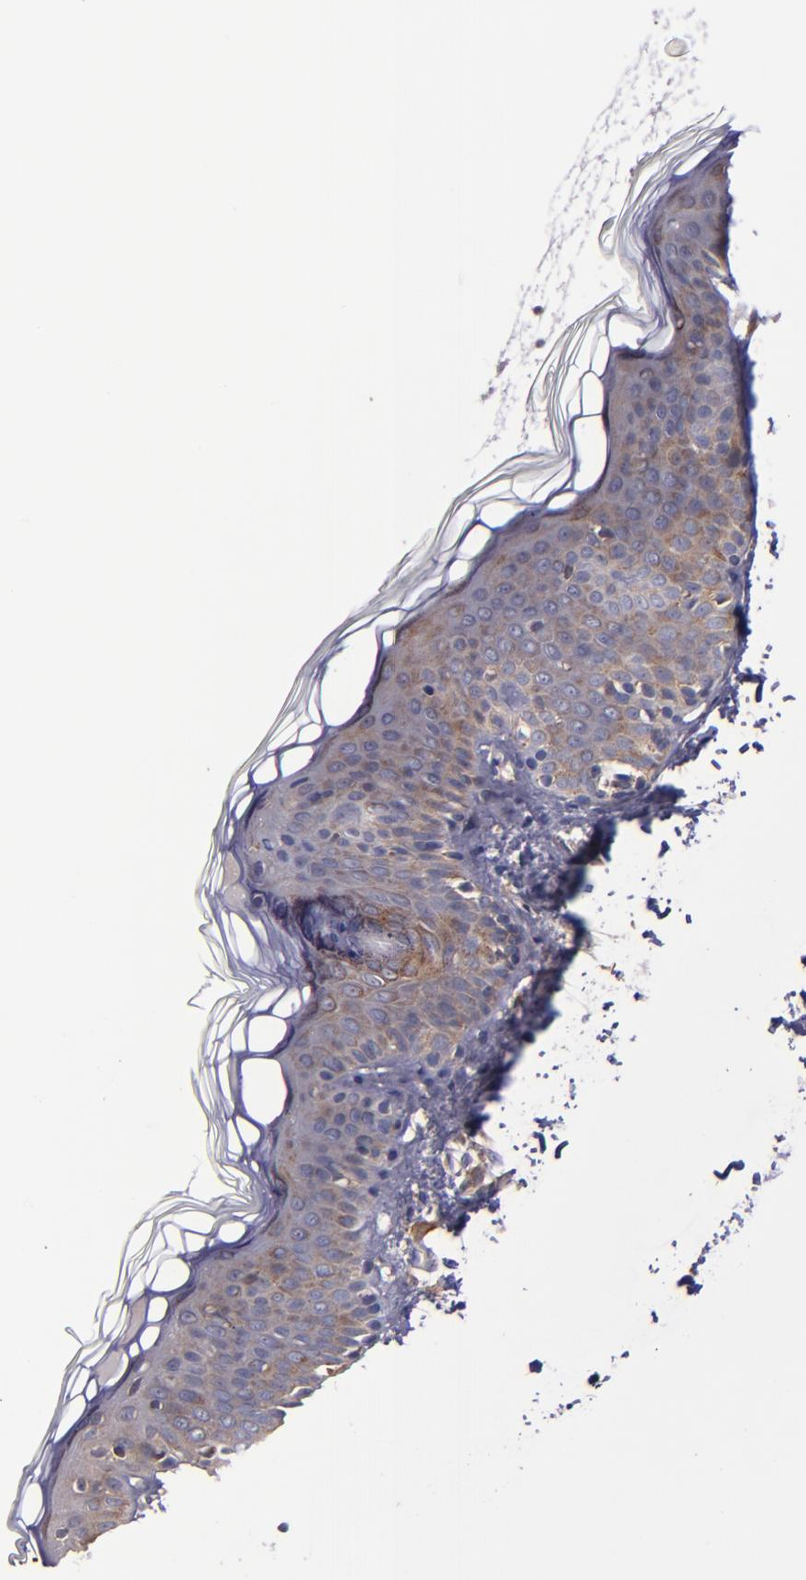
{"staining": {"intensity": "negative", "quantity": "none", "location": "none"}, "tissue": "skin", "cell_type": "Fibroblasts", "image_type": "normal", "snomed": [{"axis": "morphology", "description": "Normal tissue, NOS"}, {"axis": "topography", "description": "Skin"}], "caption": "Immunohistochemistry micrograph of unremarkable skin stained for a protein (brown), which demonstrates no staining in fibroblasts. Brightfield microscopy of immunohistochemistry (IHC) stained with DAB (brown) and hematoxylin (blue), captured at high magnification.", "gene": "EIF4ENIF1", "patient": {"sex": "female", "age": 4}}